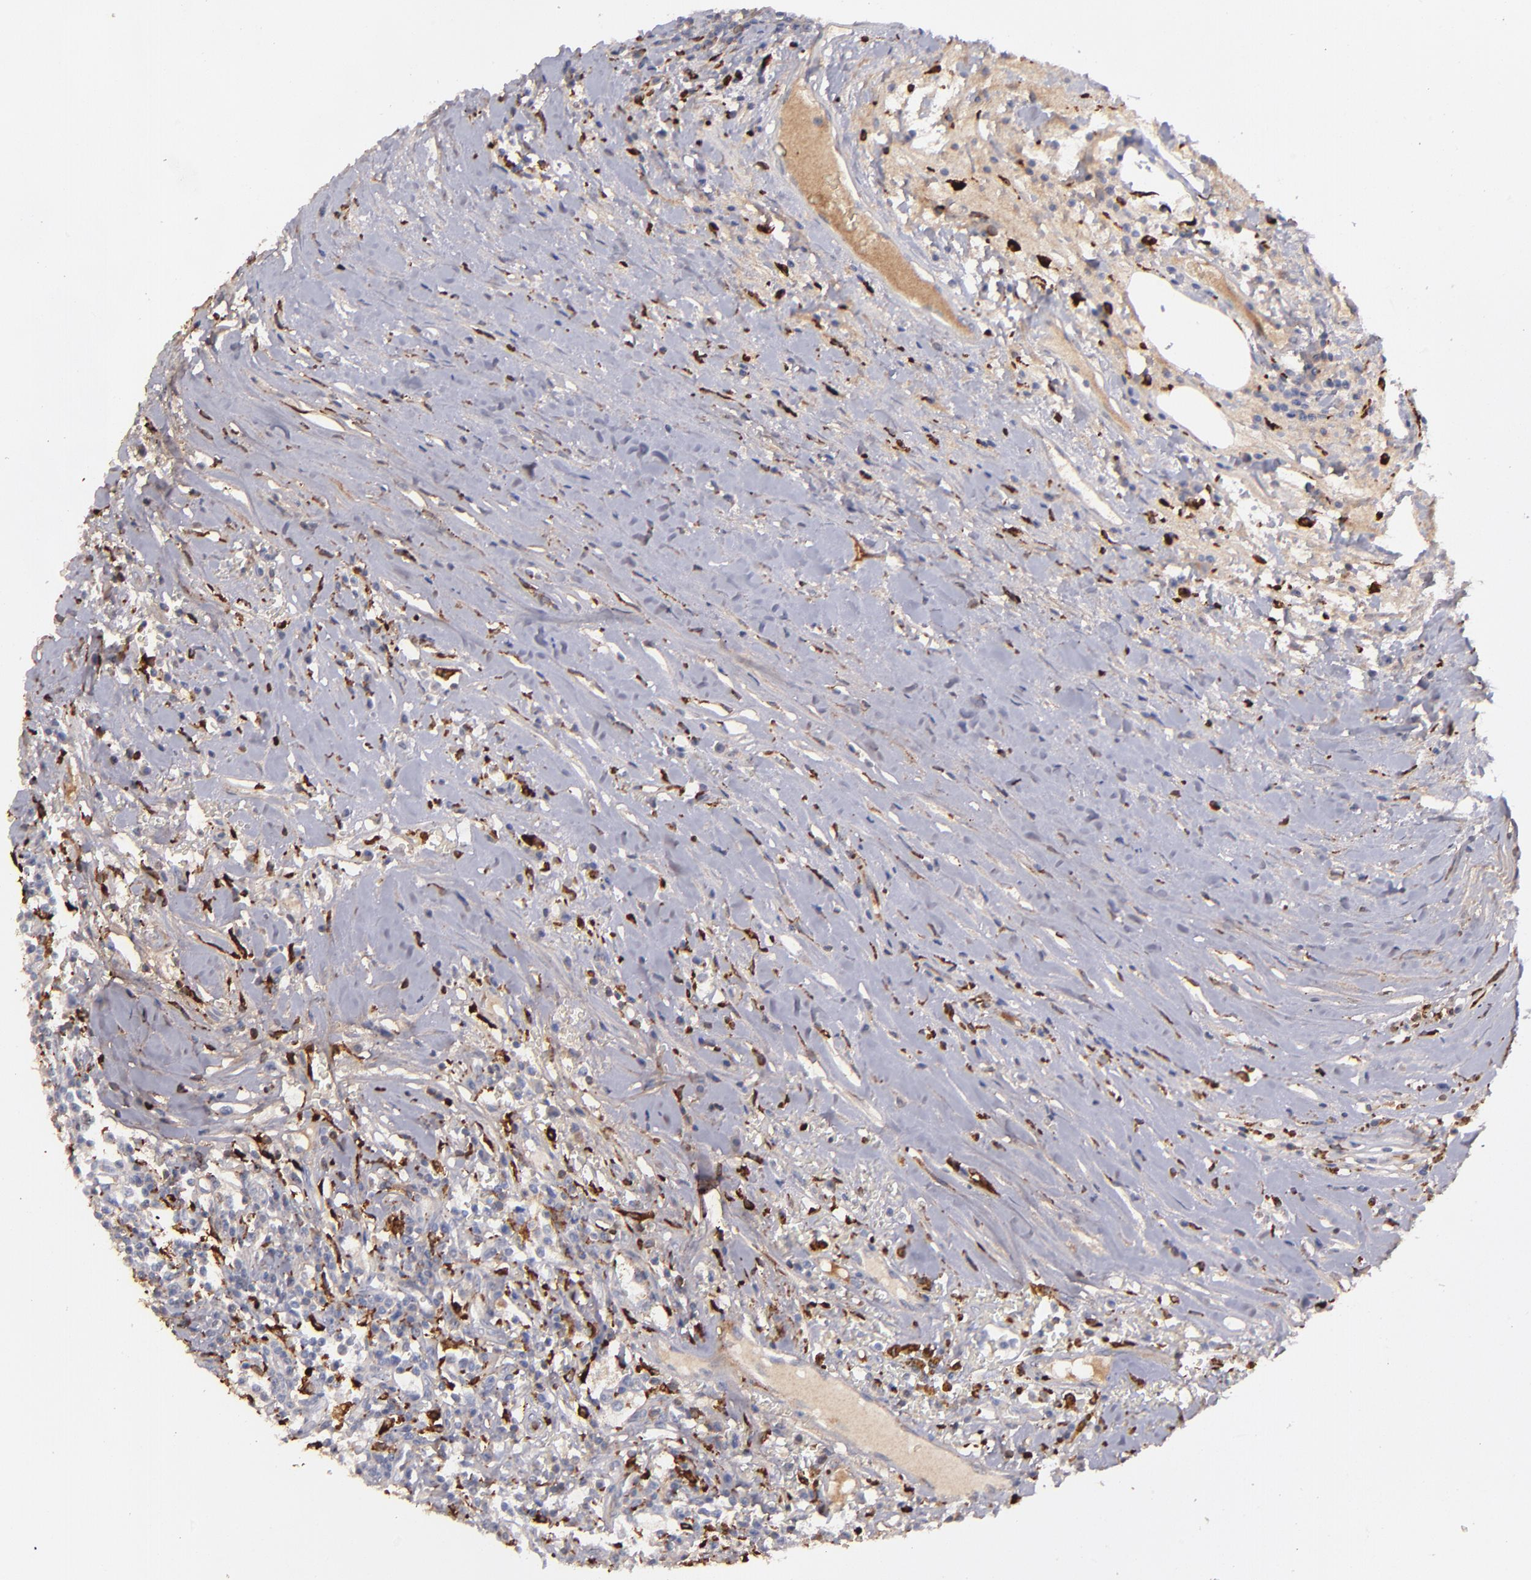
{"staining": {"intensity": "weak", "quantity": "<25%", "location": "cytoplasmic/membranous"}, "tissue": "renal cancer", "cell_type": "Tumor cells", "image_type": "cancer", "snomed": [{"axis": "morphology", "description": "Adenocarcinoma, NOS"}, {"axis": "topography", "description": "Kidney"}], "caption": "High power microscopy photomicrograph of an immunohistochemistry histopathology image of renal adenocarcinoma, revealing no significant expression in tumor cells.", "gene": "C1QA", "patient": {"sex": "male", "age": 82}}